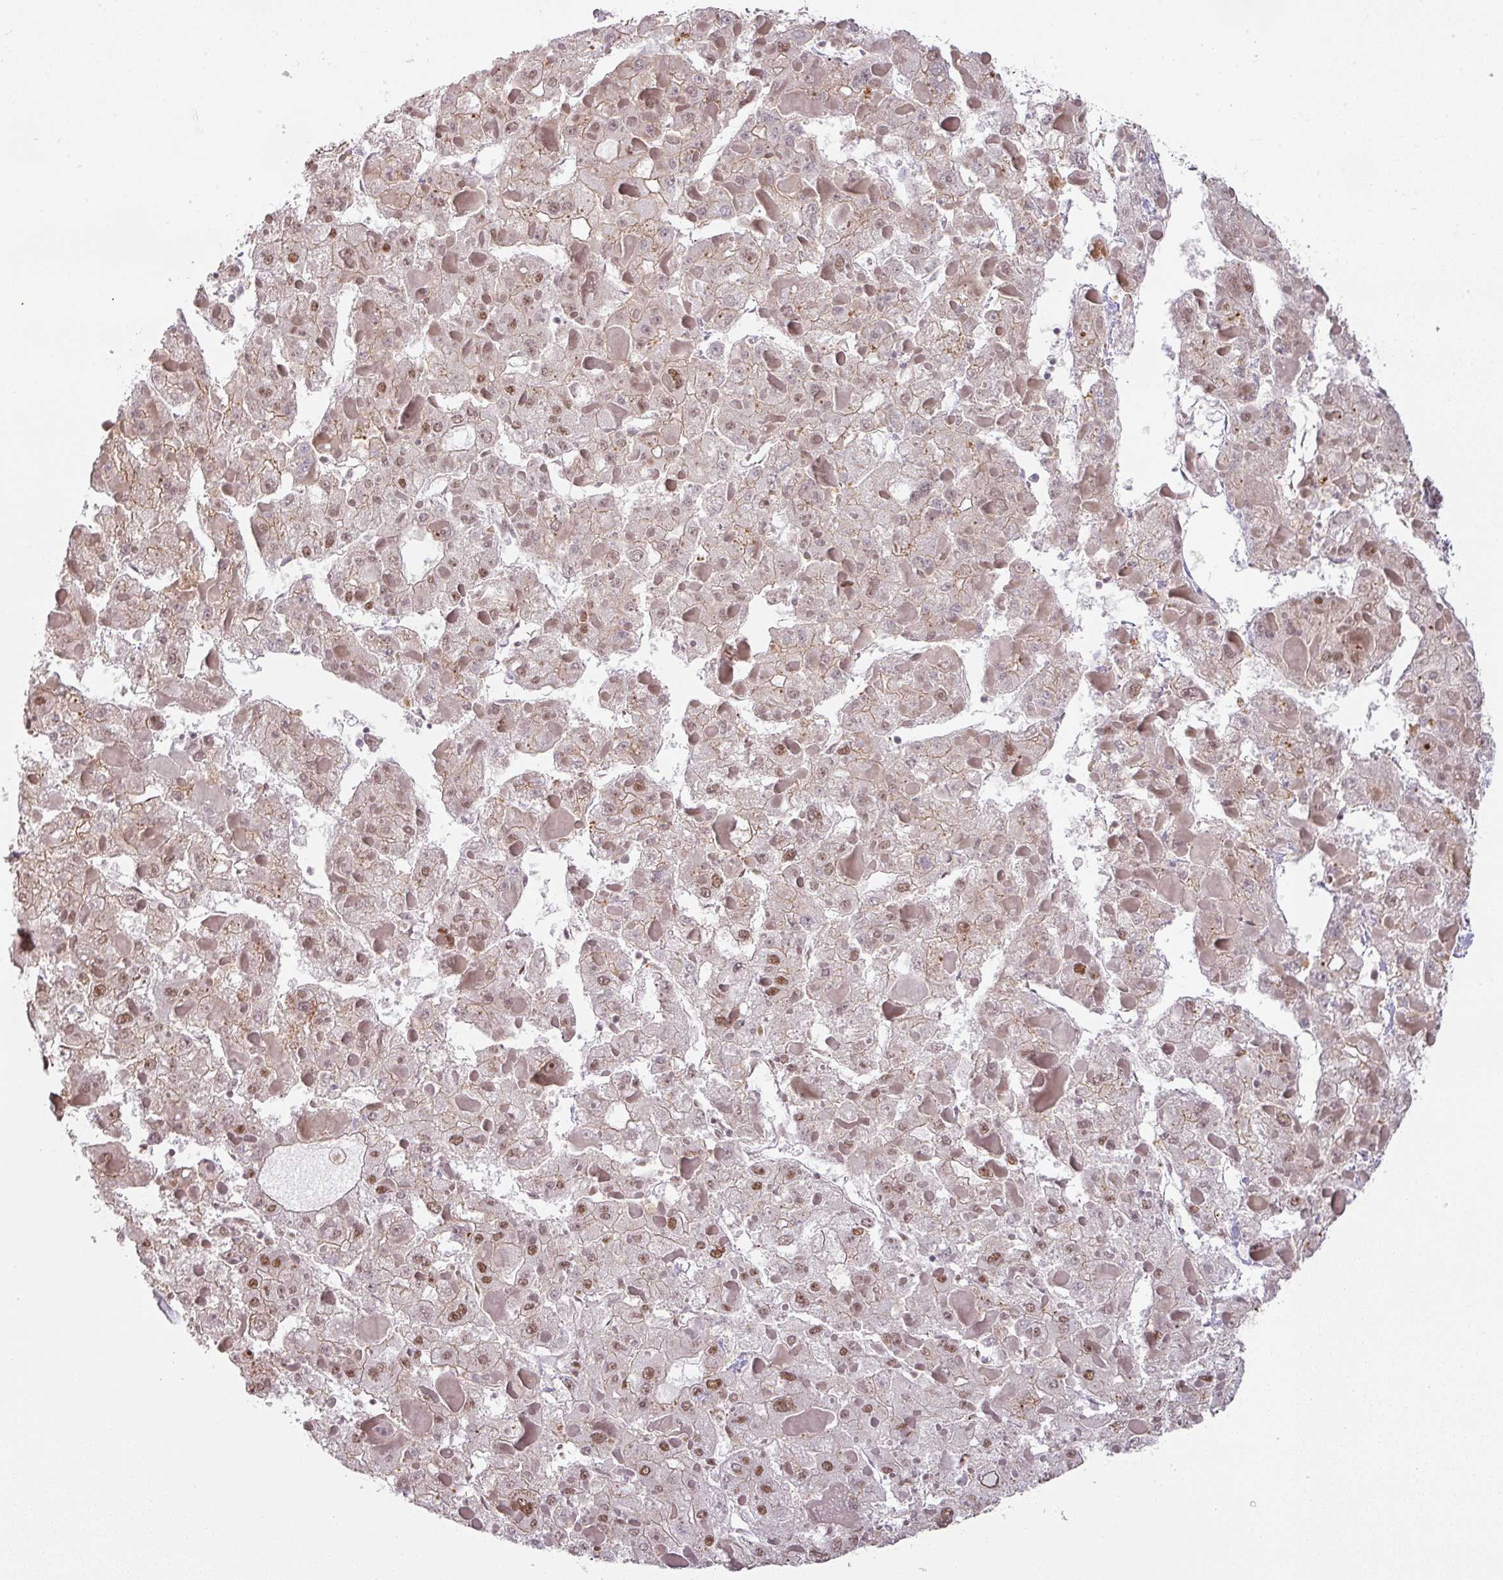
{"staining": {"intensity": "moderate", "quantity": "25%-75%", "location": "nuclear"}, "tissue": "liver cancer", "cell_type": "Tumor cells", "image_type": "cancer", "snomed": [{"axis": "morphology", "description": "Carcinoma, Hepatocellular, NOS"}, {"axis": "topography", "description": "Liver"}], "caption": "Moderate nuclear staining is identified in approximately 25%-75% of tumor cells in liver hepatocellular carcinoma.", "gene": "NCOA5", "patient": {"sex": "female", "age": 73}}